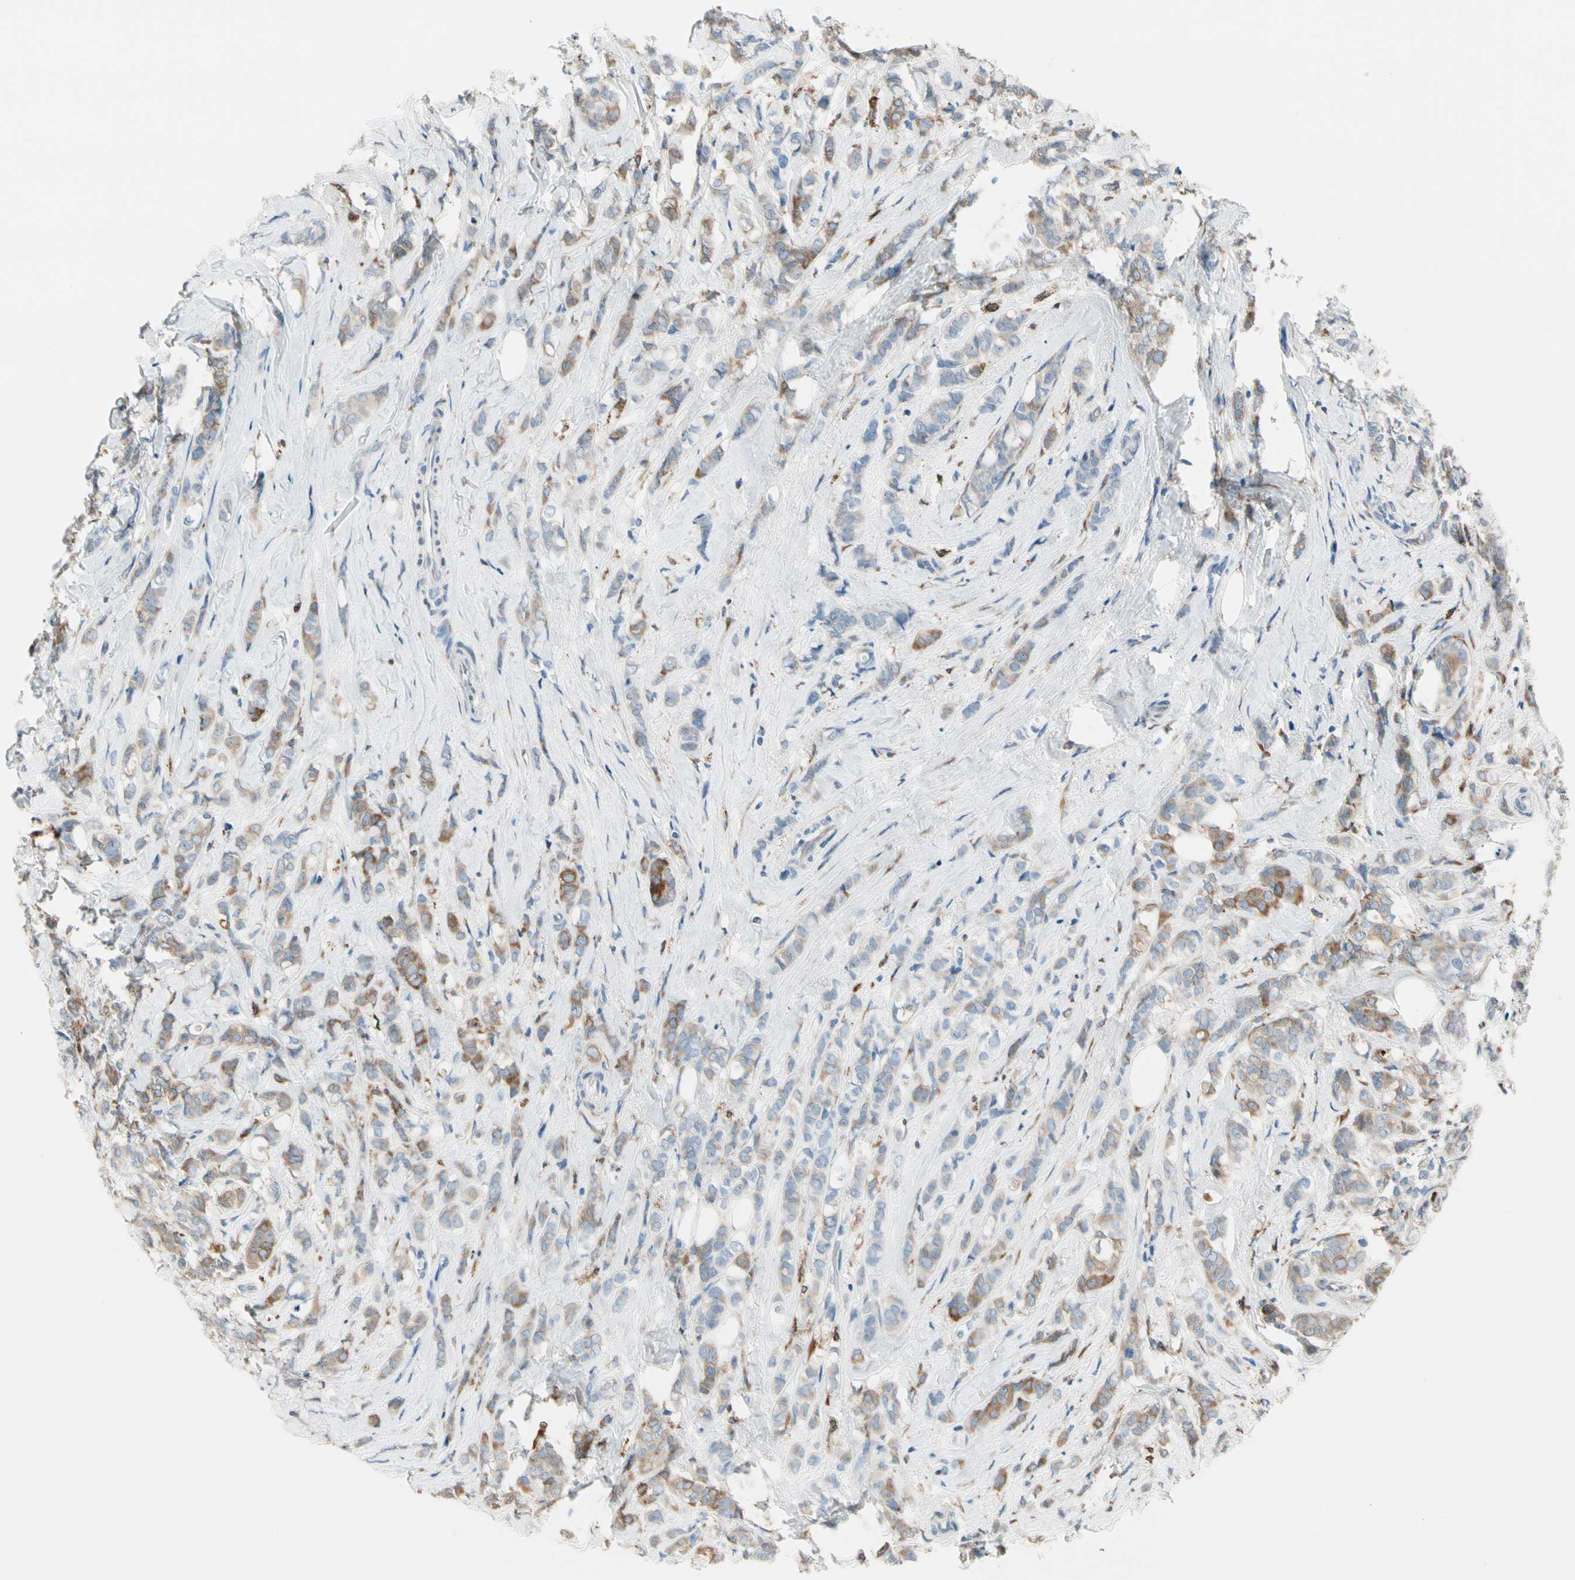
{"staining": {"intensity": "moderate", "quantity": "25%-75%", "location": "cytoplasmic/membranous"}, "tissue": "breast cancer", "cell_type": "Tumor cells", "image_type": "cancer", "snomed": [{"axis": "morphology", "description": "Lobular carcinoma"}, {"axis": "topography", "description": "Breast"}], "caption": "Protein analysis of breast cancer tissue demonstrates moderate cytoplasmic/membranous positivity in about 25%-75% of tumor cells.", "gene": "LRPAP1", "patient": {"sex": "female", "age": 60}}